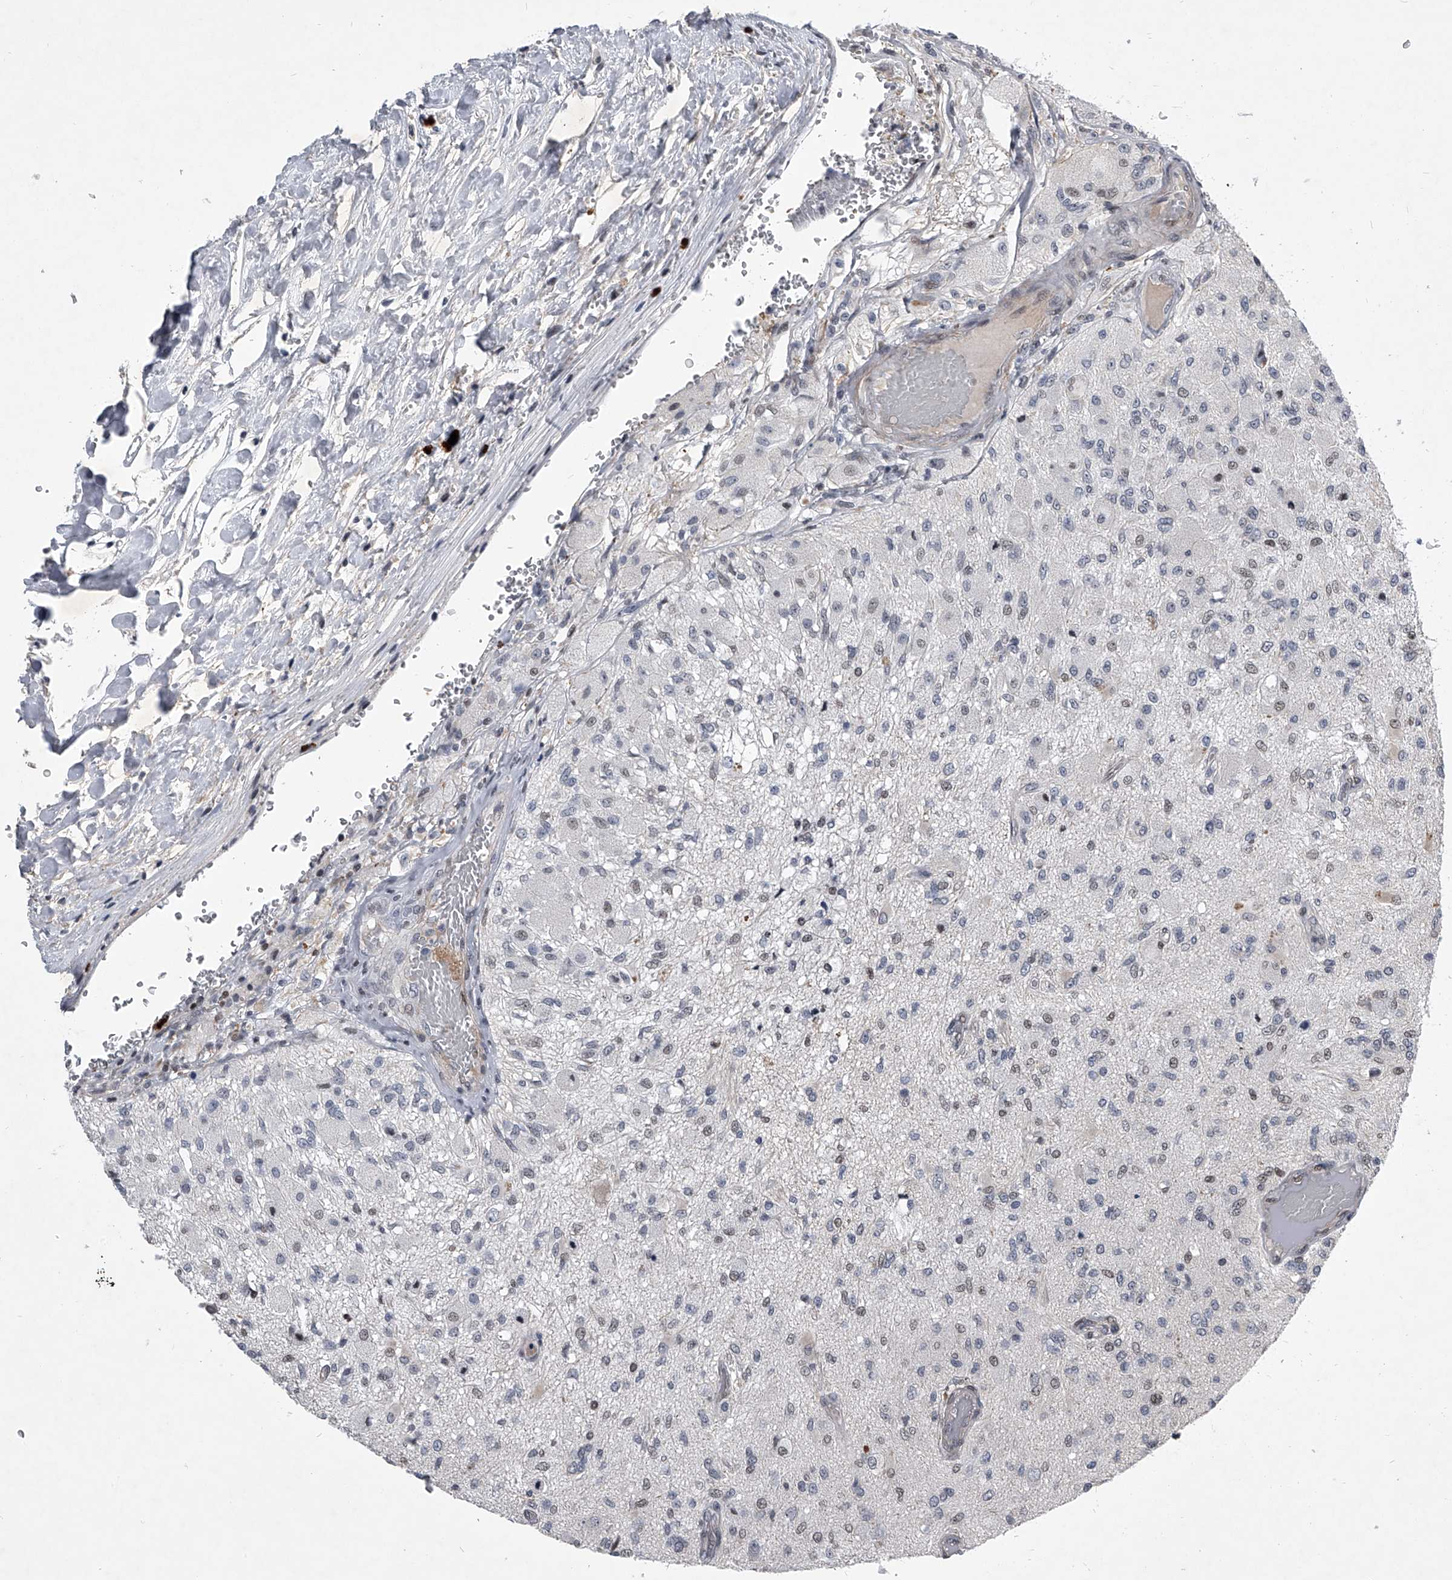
{"staining": {"intensity": "weak", "quantity": "<25%", "location": "nuclear"}, "tissue": "glioma", "cell_type": "Tumor cells", "image_type": "cancer", "snomed": [{"axis": "morphology", "description": "Normal tissue, NOS"}, {"axis": "morphology", "description": "Glioma, malignant, High grade"}, {"axis": "topography", "description": "Cerebral cortex"}], "caption": "The photomicrograph reveals no significant positivity in tumor cells of glioma.", "gene": "ZNF76", "patient": {"sex": "male", "age": 77}}